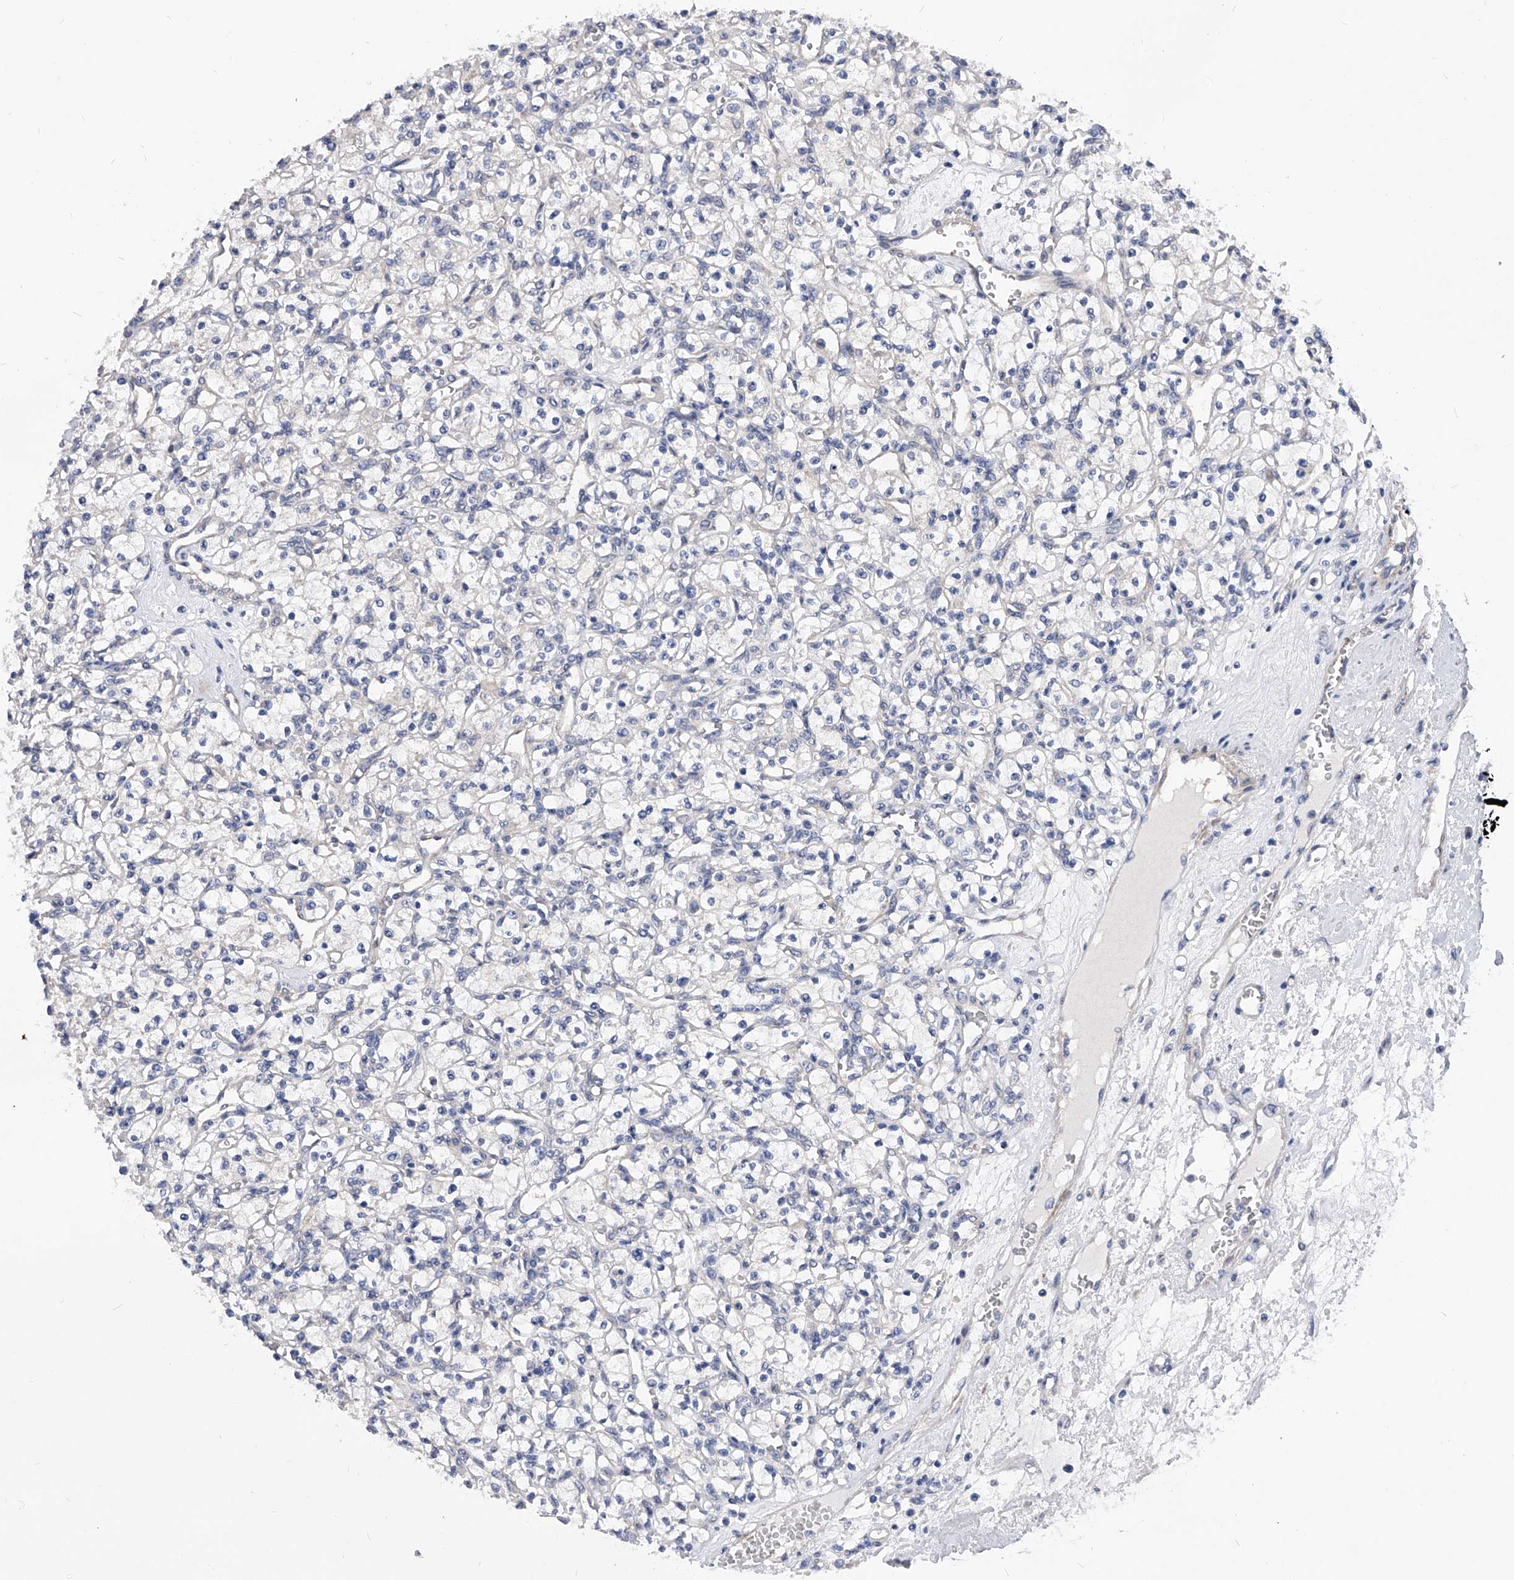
{"staining": {"intensity": "negative", "quantity": "none", "location": "none"}, "tissue": "renal cancer", "cell_type": "Tumor cells", "image_type": "cancer", "snomed": [{"axis": "morphology", "description": "Adenocarcinoma, NOS"}, {"axis": "topography", "description": "Kidney"}], "caption": "Human adenocarcinoma (renal) stained for a protein using immunohistochemistry shows no positivity in tumor cells.", "gene": "PPP5C", "patient": {"sex": "female", "age": 59}}